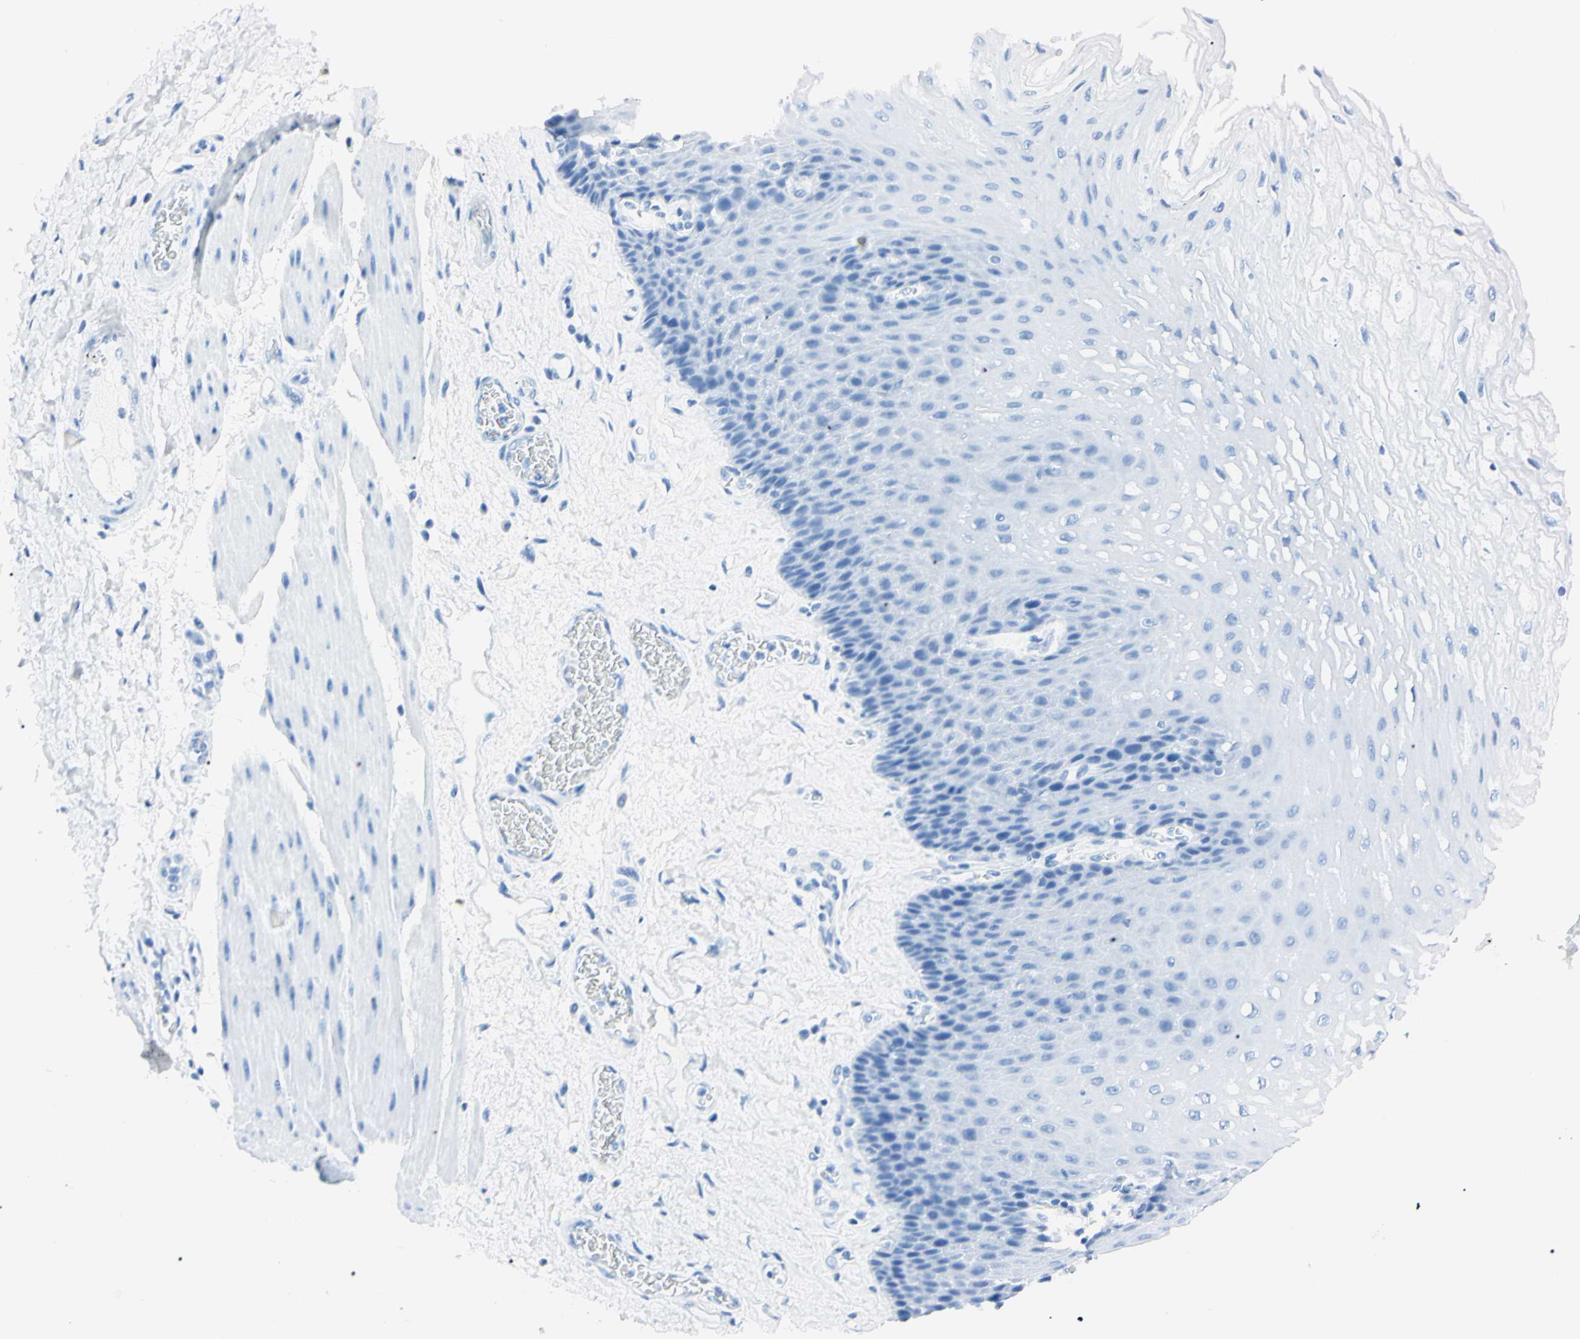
{"staining": {"intensity": "negative", "quantity": "none", "location": "none"}, "tissue": "esophagus", "cell_type": "Squamous epithelial cells", "image_type": "normal", "snomed": [{"axis": "morphology", "description": "Normal tissue, NOS"}, {"axis": "topography", "description": "Esophagus"}], "caption": "Squamous epithelial cells are negative for protein expression in unremarkable human esophagus. (DAB immunohistochemistry, high magnification).", "gene": "FOLH1", "patient": {"sex": "female", "age": 72}}